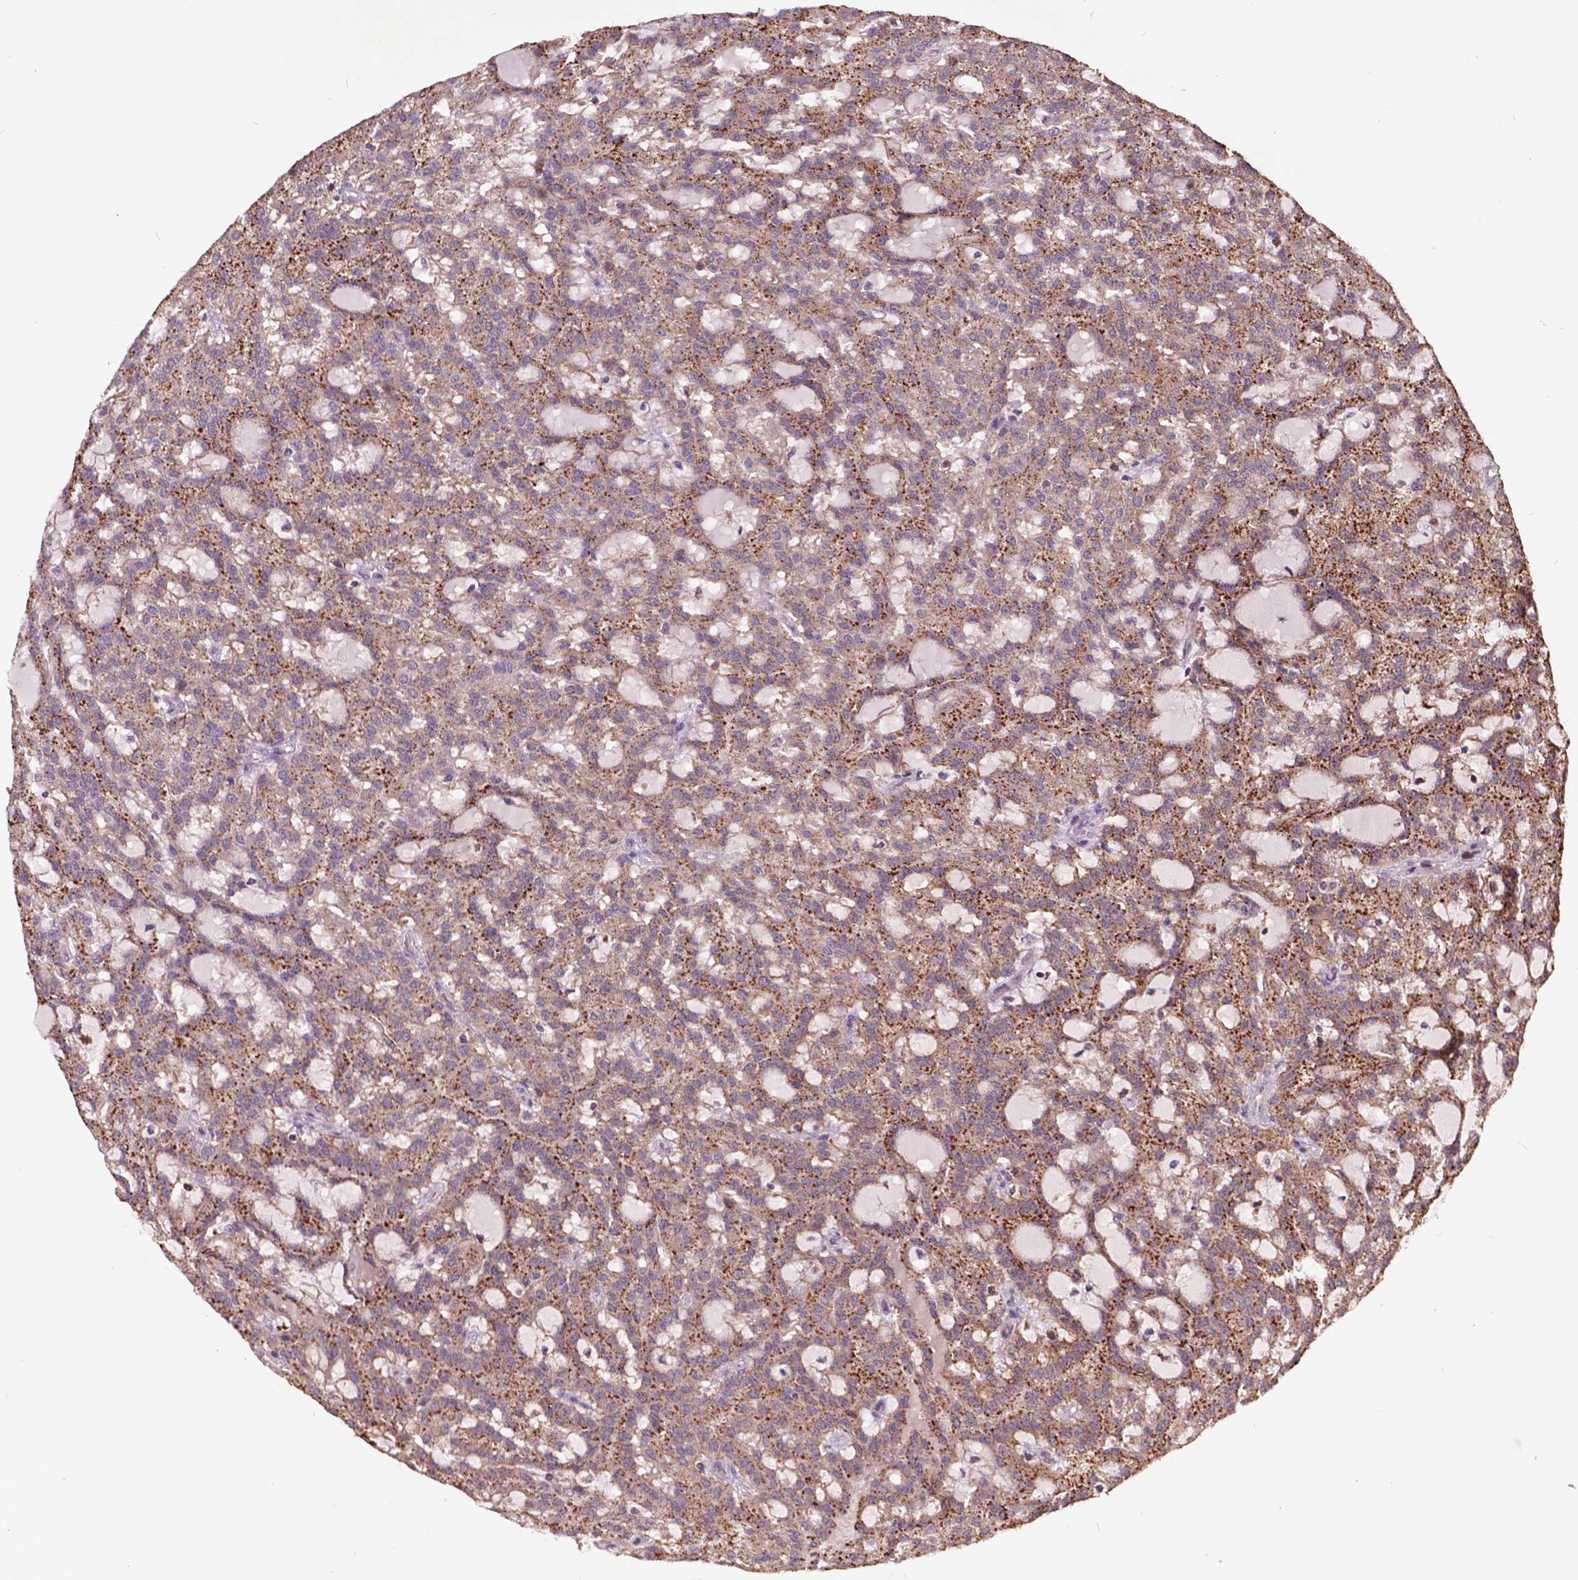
{"staining": {"intensity": "moderate", "quantity": ">75%", "location": "cytoplasmic/membranous"}, "tissue": "renal cancer", "cell_type": "Tumor cells", "image_type": "cancer", "snomed": [{"axis": "morphology", "description": "Adenocarcinoma, NOS"}, {"axis": "topography", "description": "Kidney"}], "caption": "An immunohistochemistry micrograph of tumor tissue is shown. Protein staining in brown labels moderate cytoplasmic/membranous positivity in adenocarcinoma (renal) within tumor cells.", "gene": "AP1S3", "patient": {"sex": "male", "age": 63}}